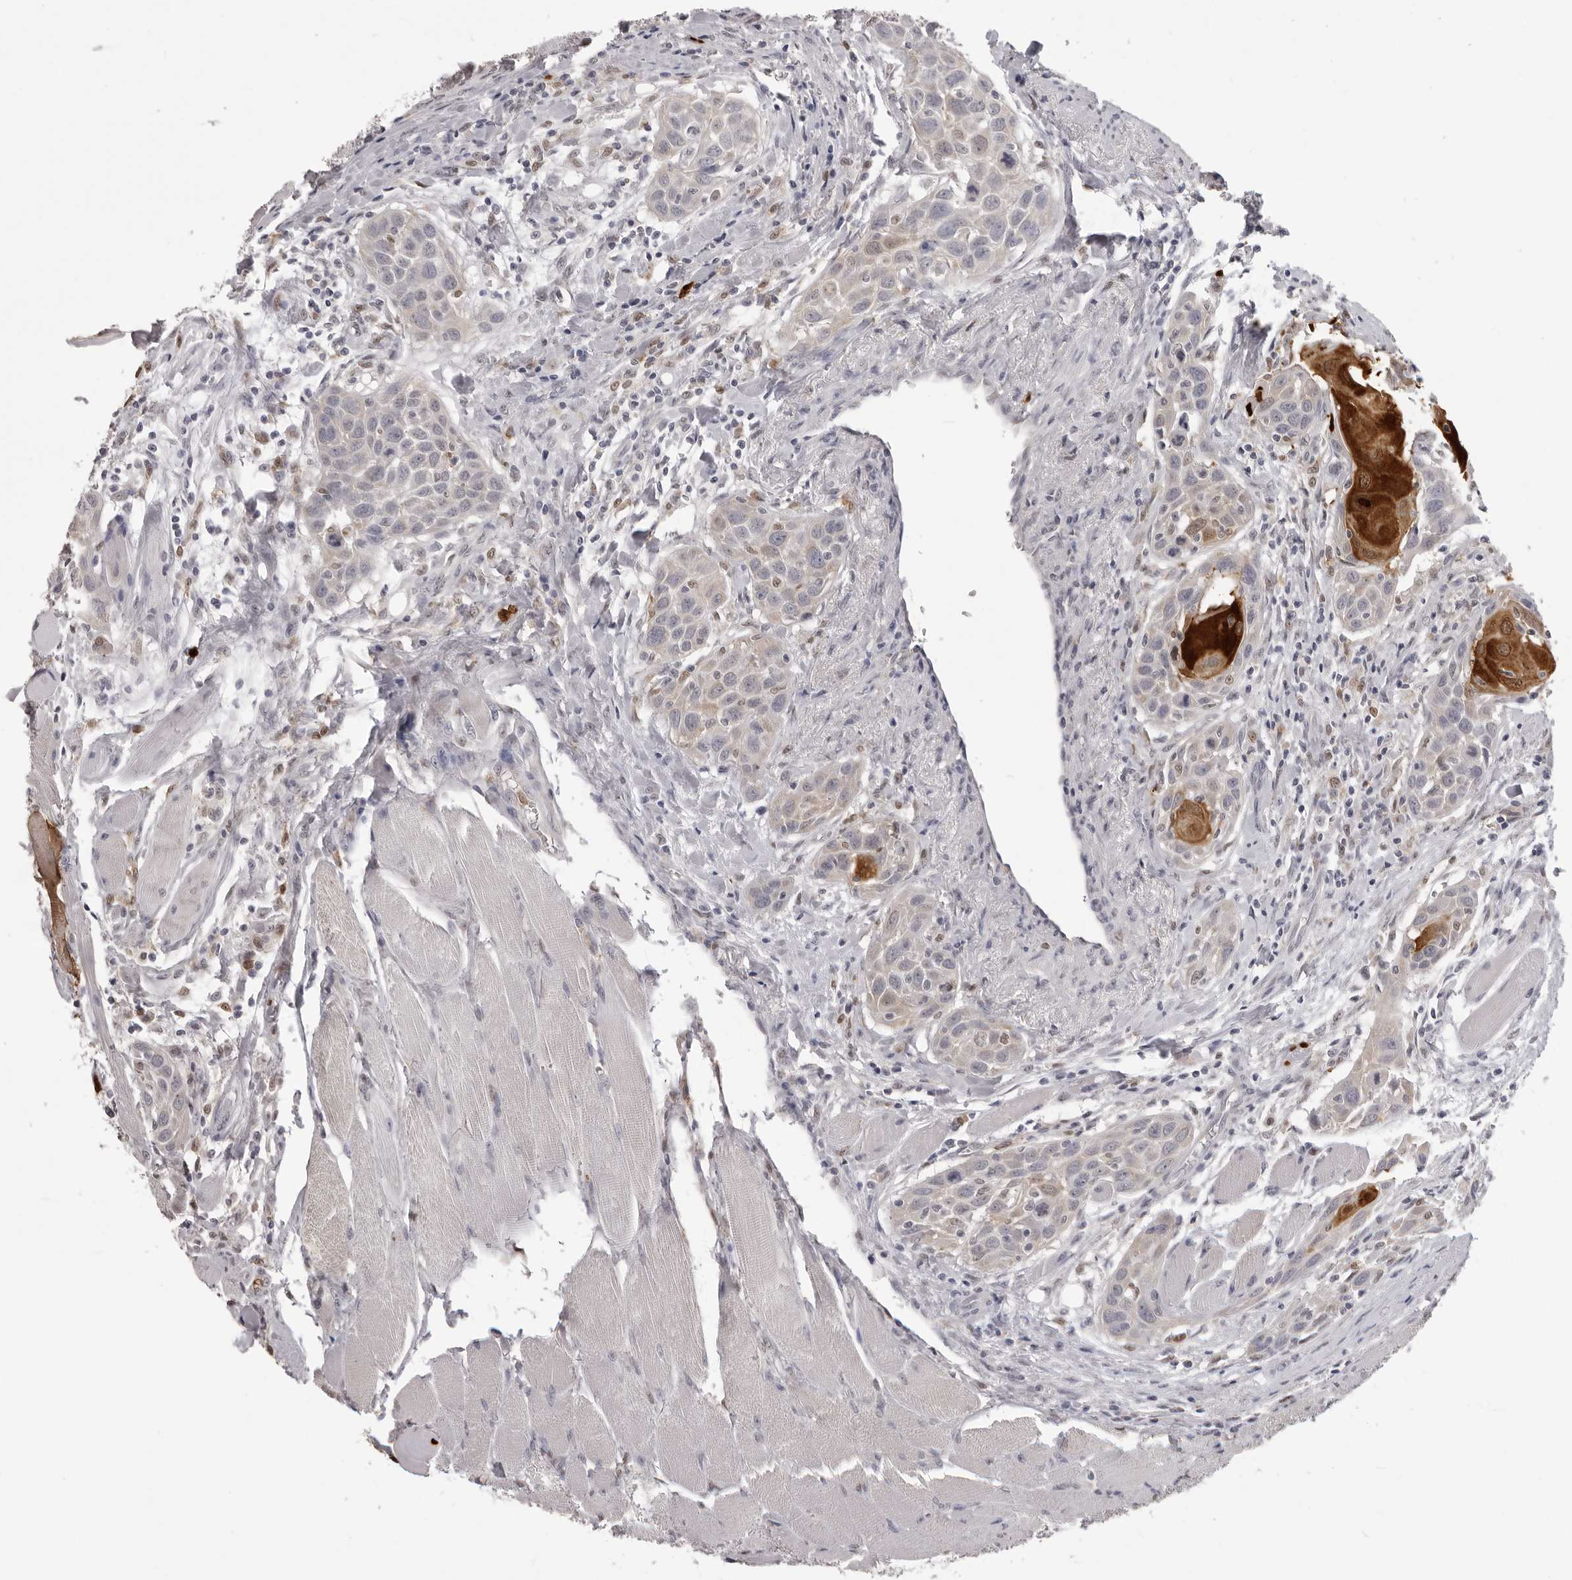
{"staining": {"intensity": "negative", "quantity": "none", "location": "none"}, "tissue": "head and neck cancer", "cell_type": "Tumor cells", "image_type": "cancer", "snomed": [{"axis": "morphology", "description": "Squamous cell carcinoma, NOS"}, {"axis": "topography", "description": "Oral tissue"}, {"axis": "topography", "description": "Head-Neck"}], "caption": "A high-resolution micrograph shows immunohistochemistry (IHC) staining of head and neck squamous cell carcinoma, which exhibits no significant expression in tumor cells.", "gene": "IL31", "patient": {"sex": "female", "age": 50}}